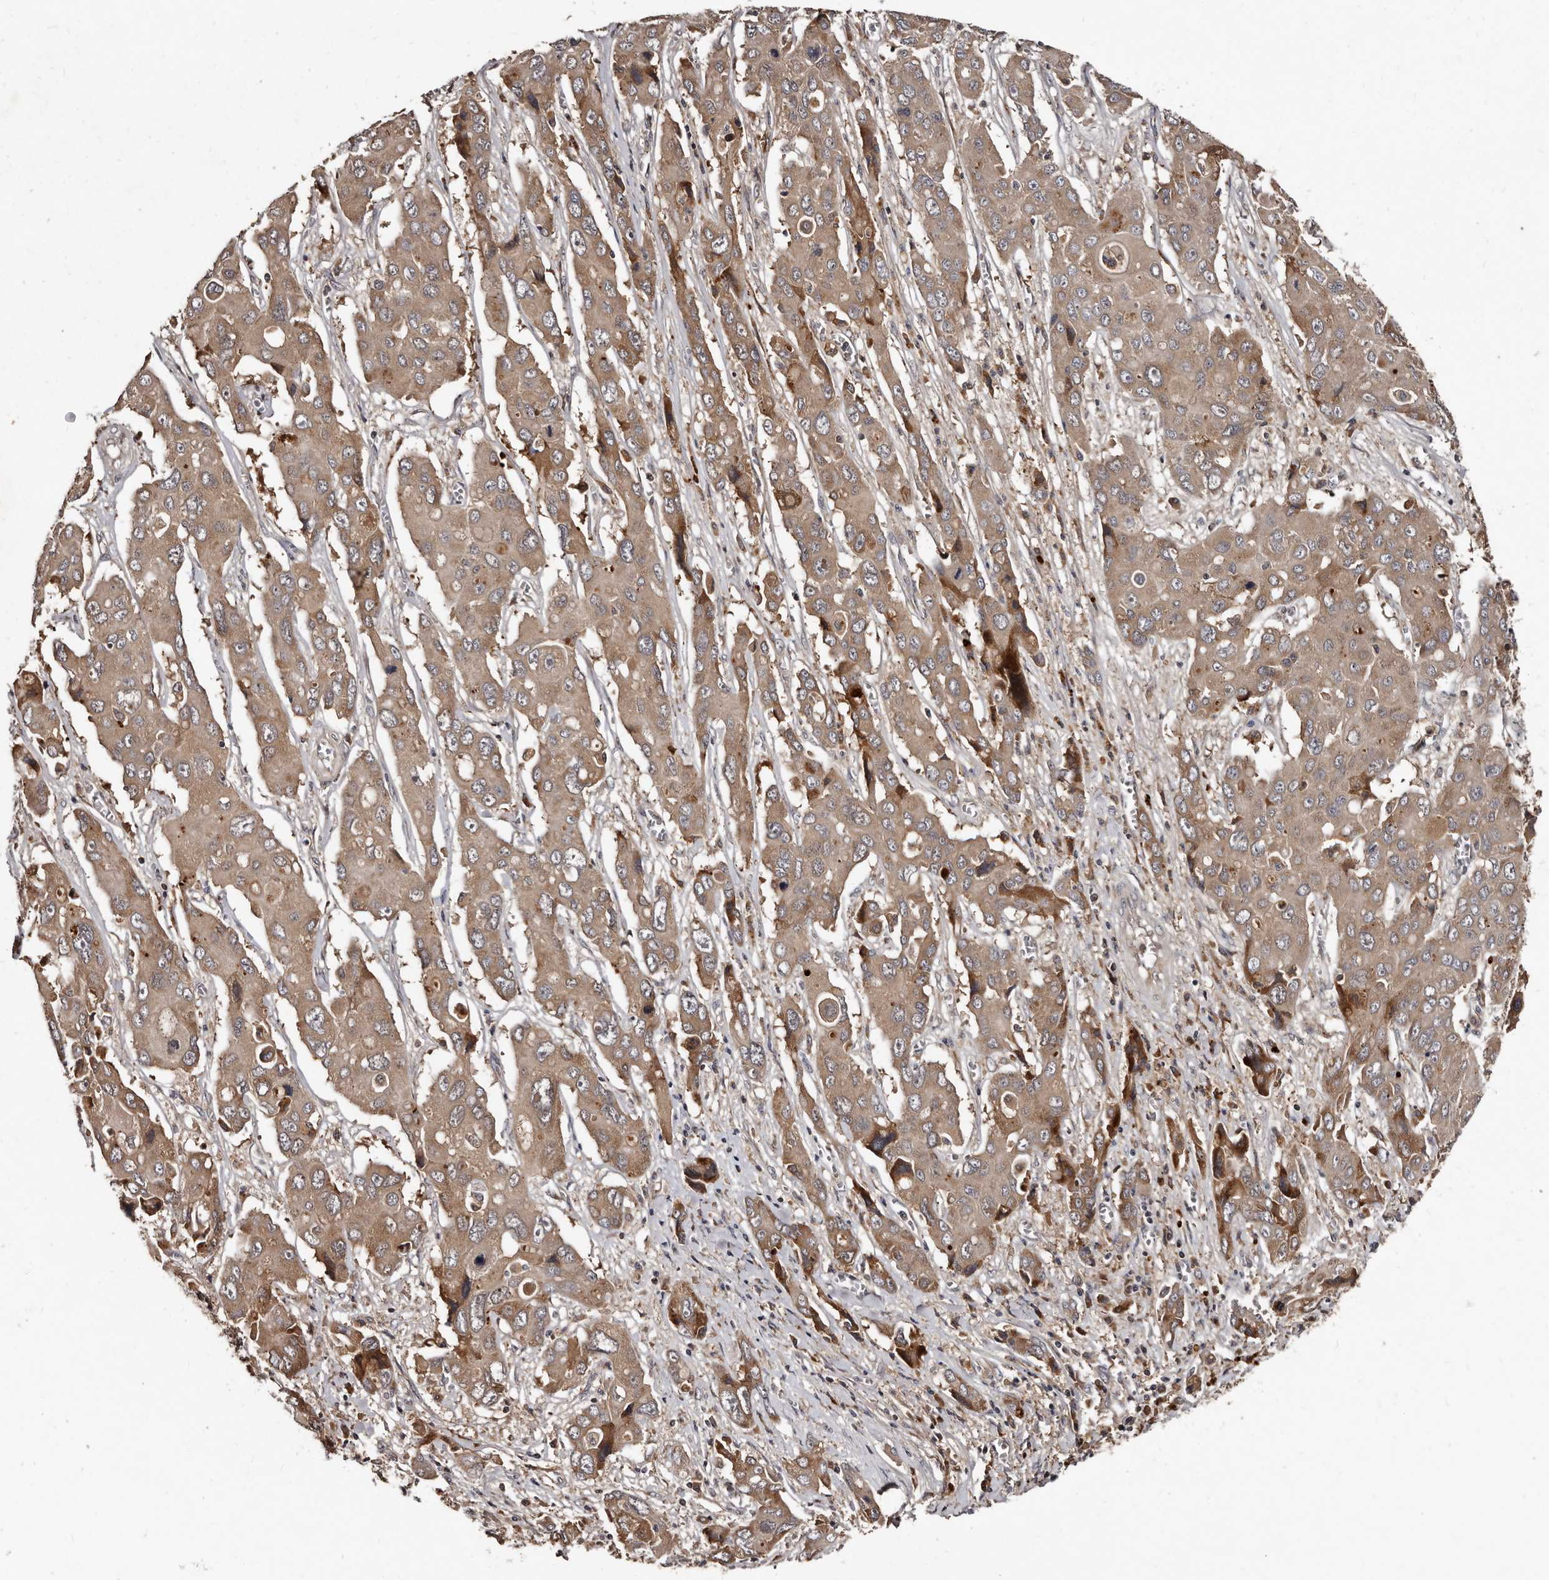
{"staining": {"intensity": "weak", "quantity": ">75%", "location": "cytoplasmic/membranous"}, "tissue": "liver cancer", "cell_type": "Tumor cells", "image_type": "cancer", "snomed": [{"axis": "morphology", "description": "Cholangiocarcinoma"}, {"axis": "topography", "description": "Liver"}], "caption": "Cholangiocarcinoma (liver) tissue shows weak cytoplasmic/membranous expression in approximately >75% of tumor cells, visualized by immunohistochemistry. The protein is shown in brown color, while the nuclei are stained blue.", "gene": "PMVK", "patient": {"sex": "male", "age": 67}}